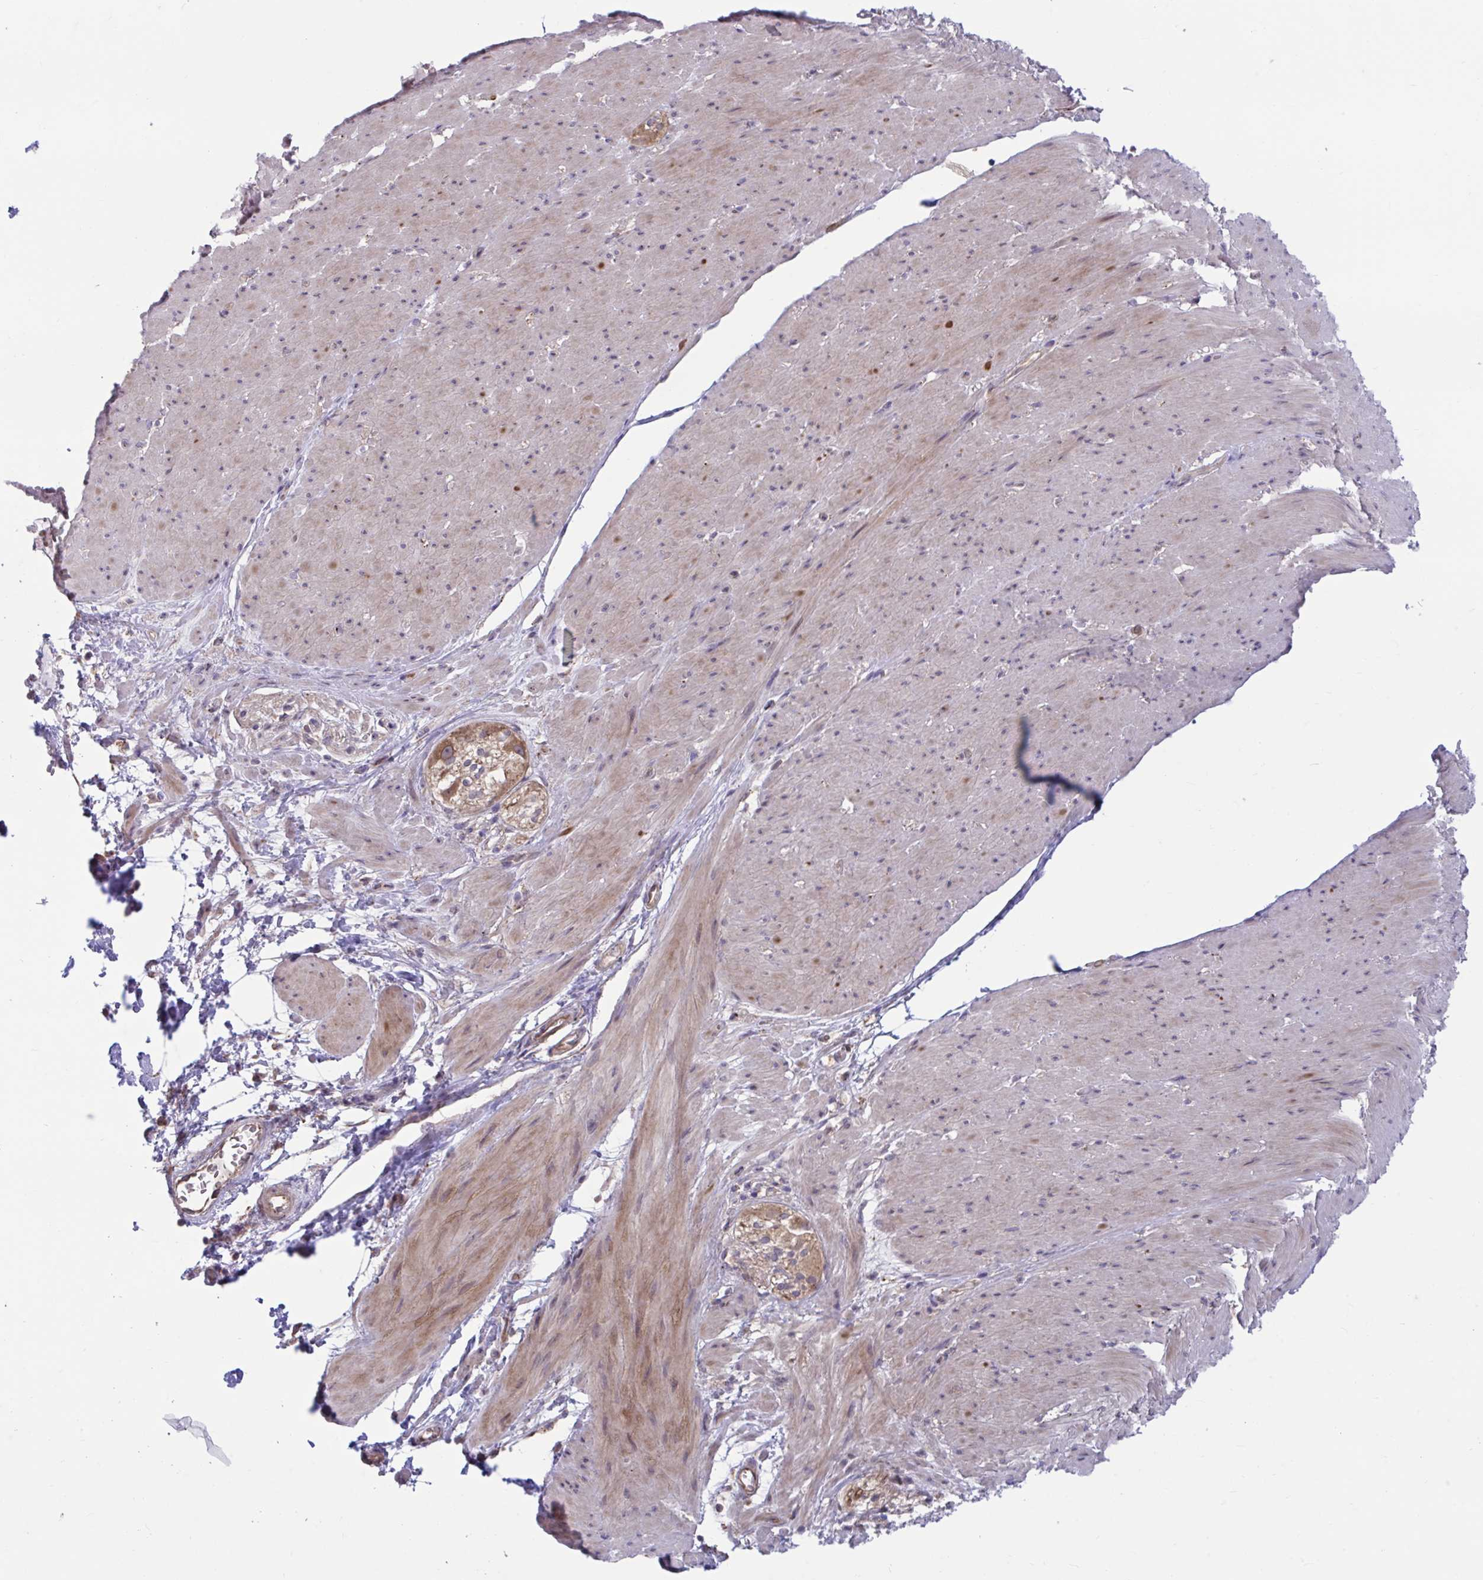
{"staining": {"intensity": "moderate", "quantity": "<25%", "location": "cytoplasmic/membranous"}, "tissue": "smooth muscle", "cell_type": "Smooth muscle cells", "image_type": "normal", "snomed": [{"axis": "morphology", "description": "Normal tissue, NOS"}, {"axis": "topography", "description": "Smooth muscle"}, {"axis": "topography", "description": "Rectum"}], "caption": "Immunohistochemistry (IHC) photomicrograph of unremarkable smooth muscle: human smooth muscle stained using immunohistochemistry (IHC) demonstrates low levels of moderate protein expression localized specifically in the cytoplasmic/membranous of smooth muscle cells, appearing as a cytoplasmic/membranous brown color.", "gene": "IST1", "patient": {"sex": "male", "age": 53}}